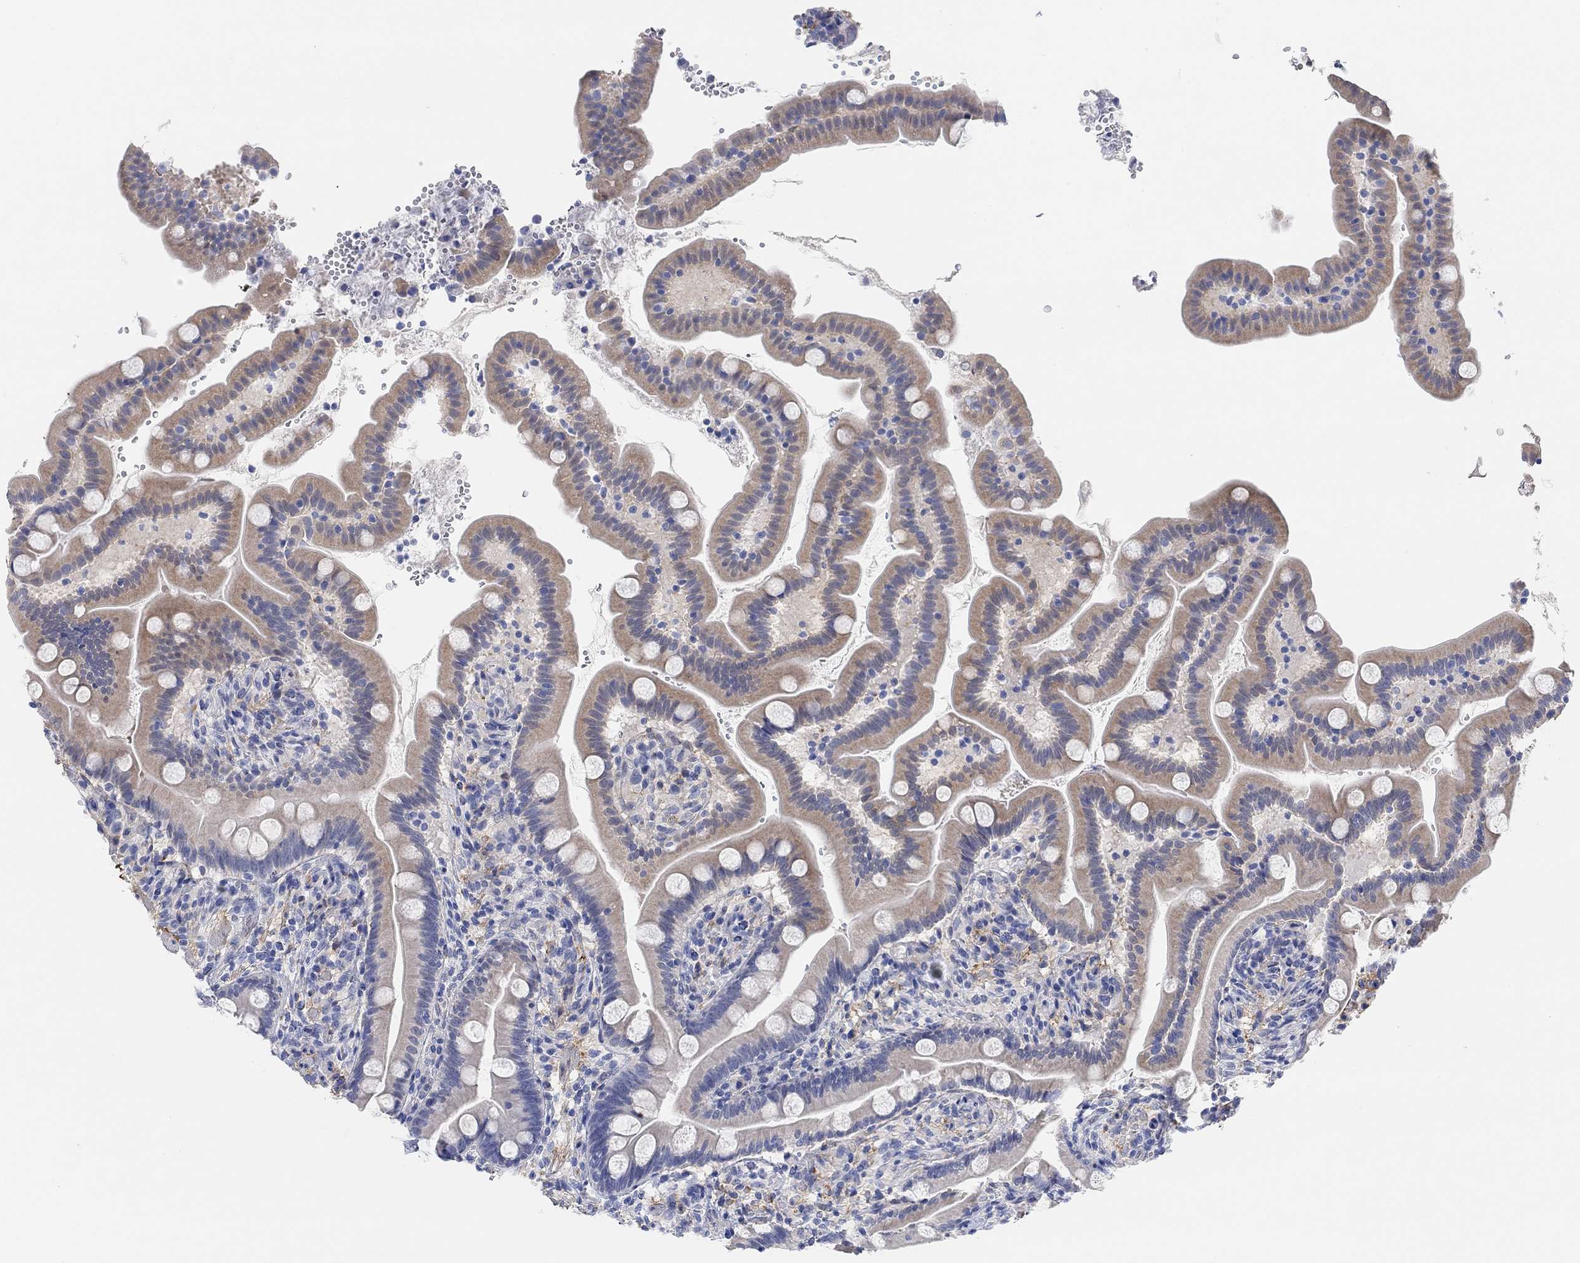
{"staining": {"intensity": "negative", "quantity": "none", "location": "none"}, "tissue": "small intestine", "cell_type": "Glandular cells", "image_type": "normal", "snomed": [{"axis": "morphology", "description": "Normal tissue, NOS"}, {"axis": "topography", "description": "Small intestine"}], "caption": "The micrograph exhibits no staining of glandular cells in benign small intestine.", "gene": "VAT1L", "patient": {"sex": "female", "age": 44}}